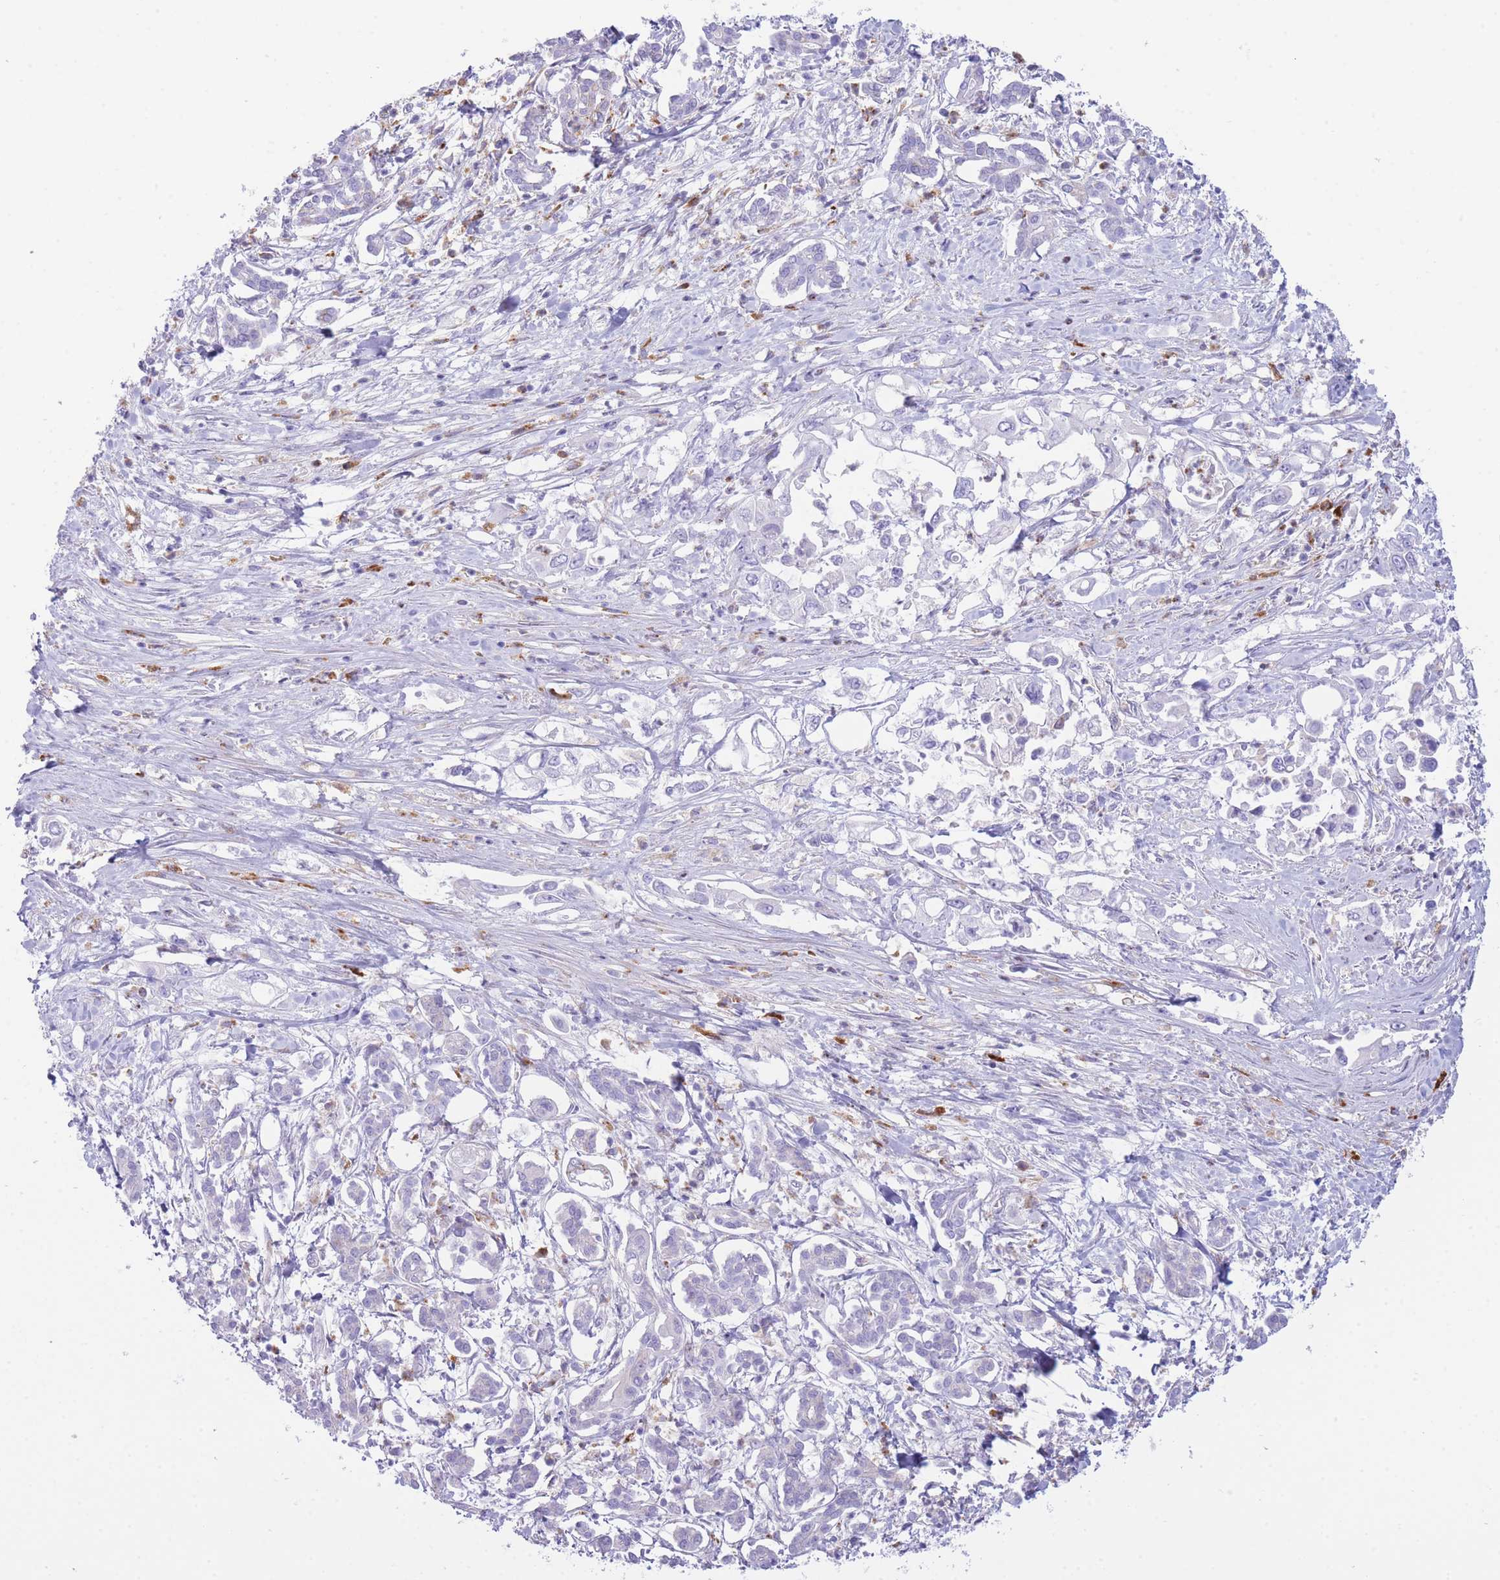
{"staining": {"intensity": "negative", "quantity": "none", "location": "none"}, "tissue": "pancreatic cancer", "cell_type": "Tumor cells", "image_type": "cancer", "snomed": [{"axis": "morphology", "description": "Adenocarcinoma, NOS"}, {"axis": "topography", "description": "Pancreas"}], "caption": "Tumor cells show no significant protein expression in pancreatic cancer (adenocarcinoma). (IHC, brightfield microscopy, high magnification).", "gene": "PLBD1", "patient": {"sex": "male", "age": 61}}